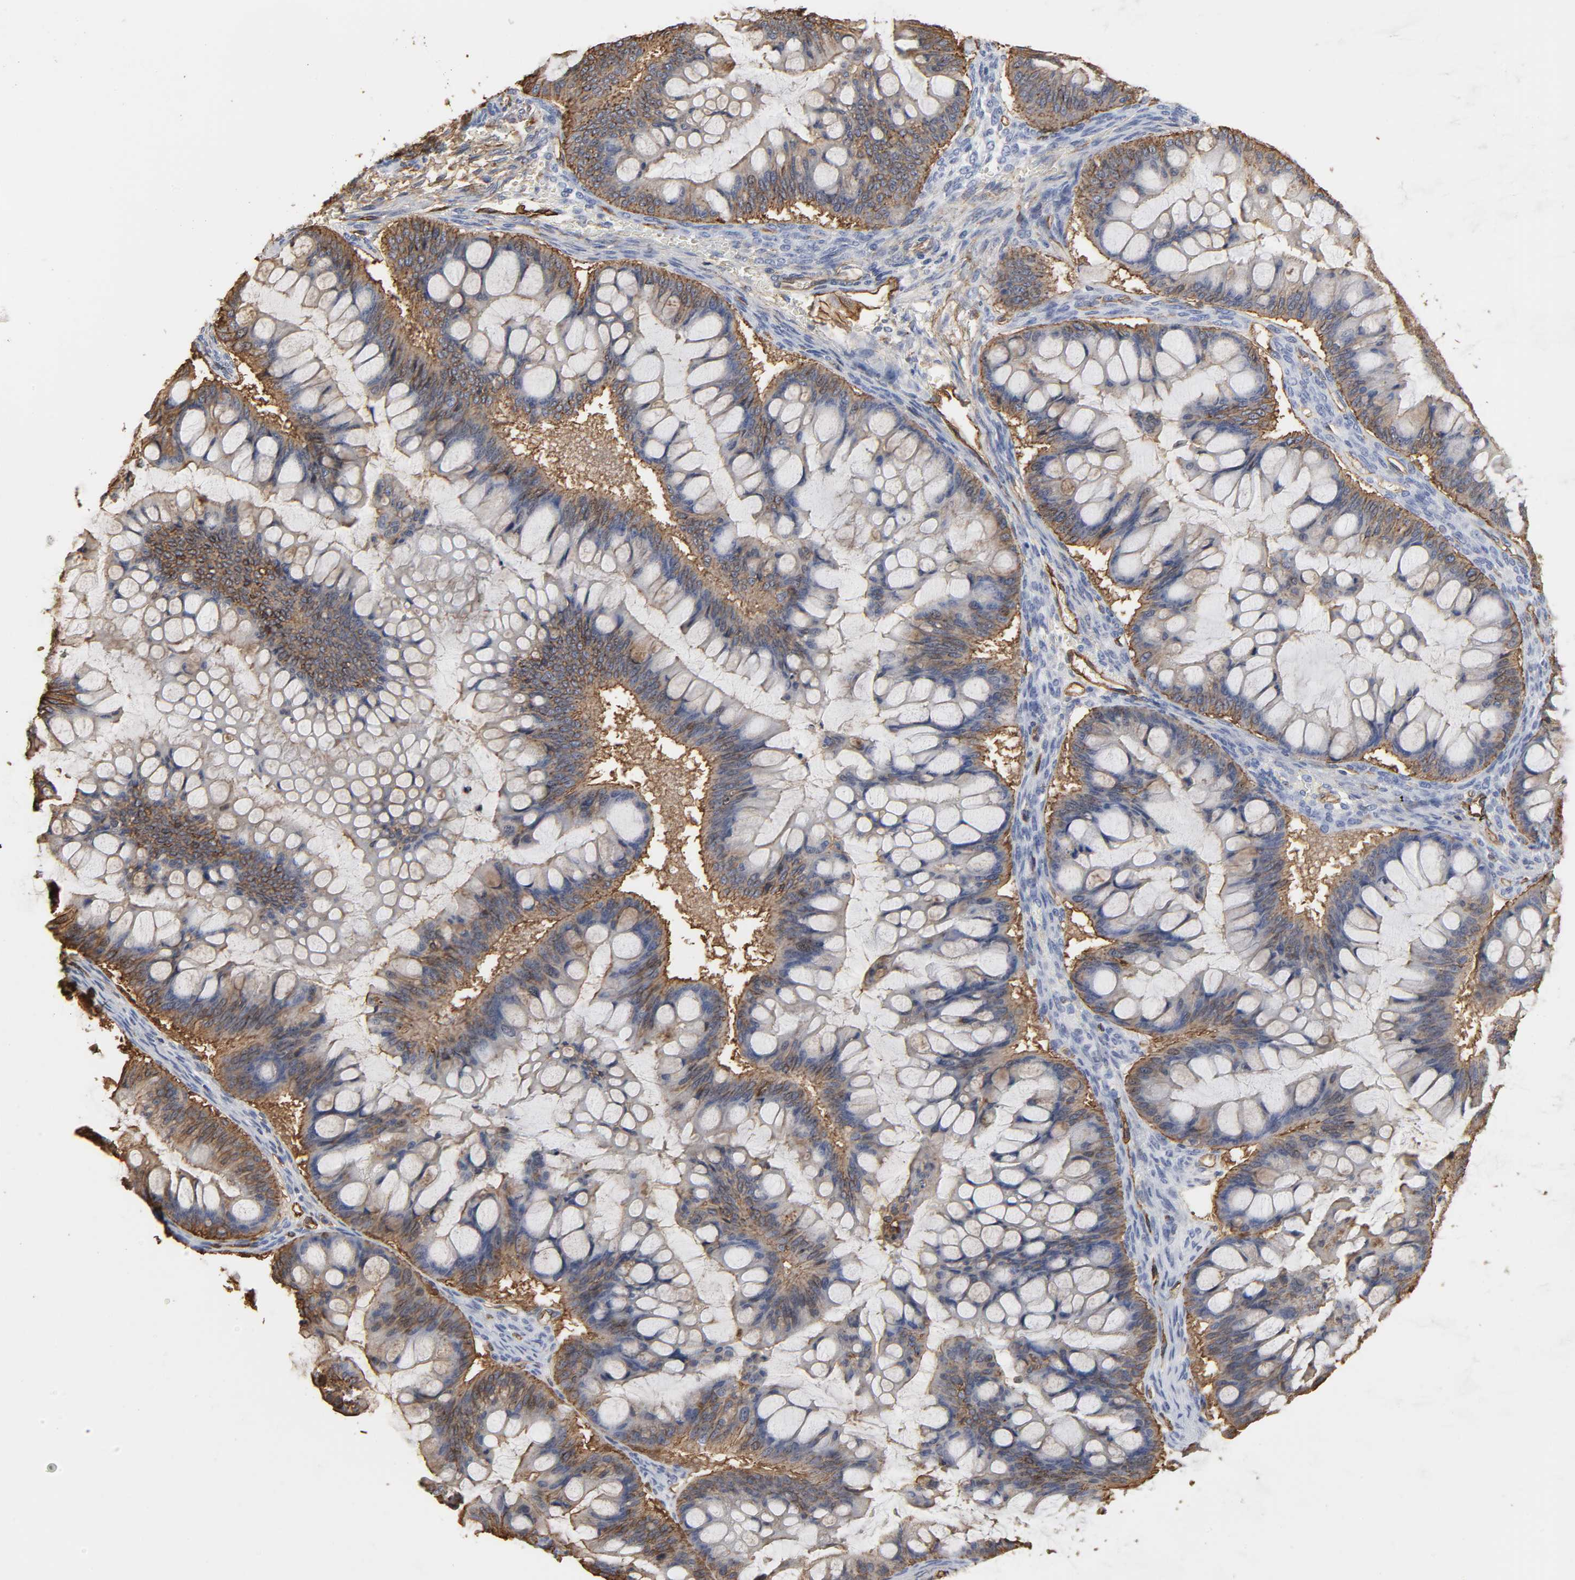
{"staining": {"intensity": "moderate", "quantity": ">75%", "location": "cytoplasmic/membranous"}, "tissue": "ovarian cancer", "cell_type": "Tumor cells", "image_type": "cancer", "snomed": [{"axis": "morphology", "description": "Cystadenocarcinoma, mucinous, NOS"}, {"axis": "topography", "description": "Ovary"}], "caption": "Immunohistochemistry (IHC) staining of mucinous cystadenocarcinoma (ovarian), which displays medium levels of moderate cytoplasmic/membranous staining in about >75% of tumor cells indicating moderate cytoplasmic/membranous protein expression. The staining was performed using DAB (brown) for protein detection and nuclei were counterstained in hematoxylin (blue).", "gene": "ANXA2", "patient": {"sex": "female", "age": 73}}